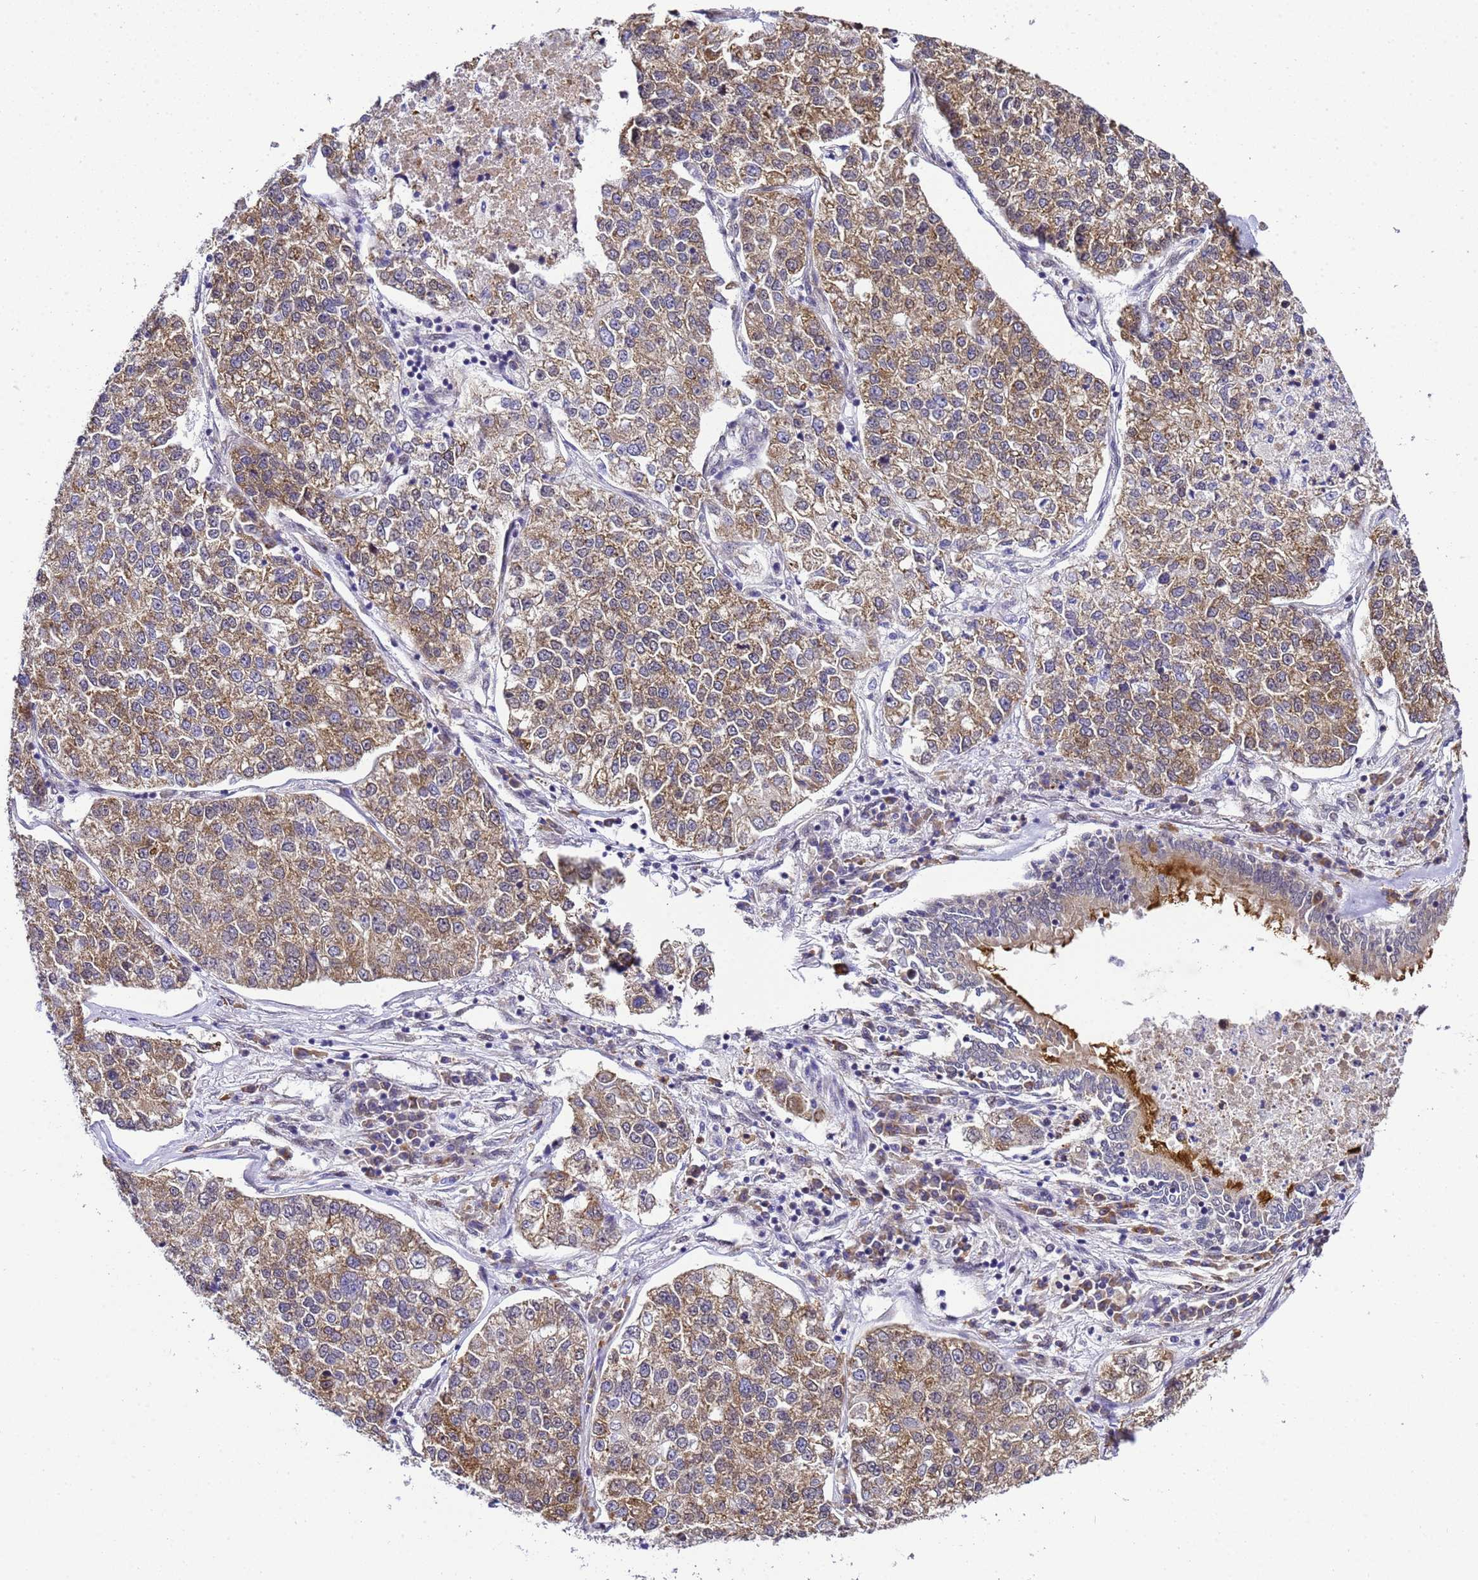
{"staining": {"intensity": "moderate", "quantity": ">75%", "location": "cytoplasmic/membranous"}, "tissue": "lung cancer", "cell_type": "Tumor cells", "image_type": "cancer", "snomed": [{"axis": "morphology", "description": "Adenocarcinoma, NOS"}, {"axis": "topography", "description": "Lung"}], "caption": "Protein analysis of lung adenocarcinoma tissue shows moderate cytoplasmic/membranous staining in approximately >75% of tumor cells.", "gene": "SMN1", "patient": {"sex": "male", "age": 49}}